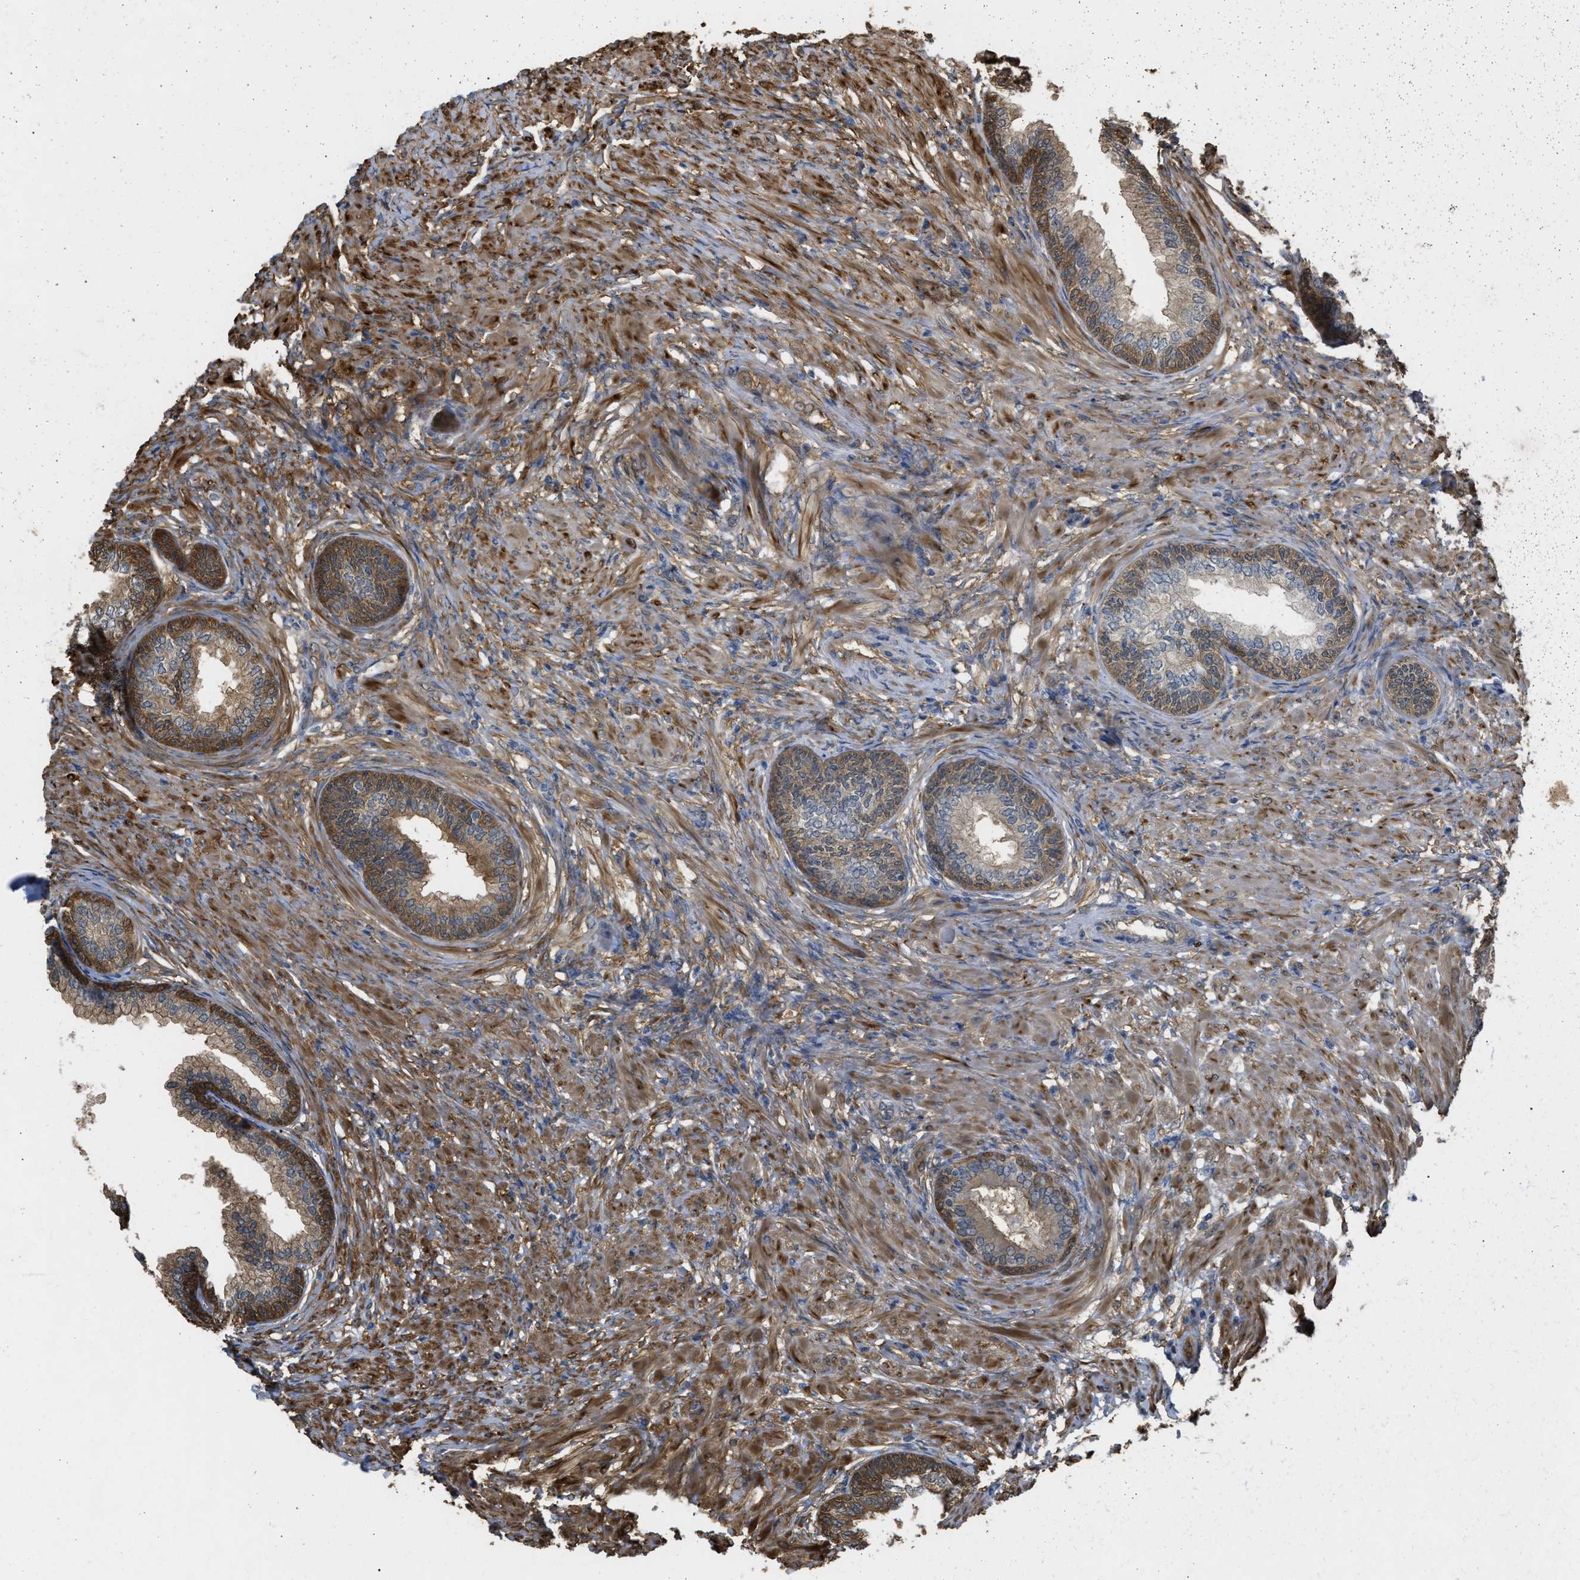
{"staining": {"intensity": "moderate", "quantity": "25%-75%", "location": "cytoplasmic/membranous"}, "tissue": "prostate", "cell_type": "Glandular cells", "image_type": "normal", "snomed": [{"axis": "morphology", "description": "Normal tissue, NOS"}, {"axis": "topography", "description": "Prostate"}], "caption": "DAB (3,3'-diaminobenzidine) immunohistochemical staining of normal human prostate exhibits moderate cytoplasmic/membranous protein expression in about 25%-75% of glandular cells.", "gene": "BAG3", "patient": {"sex": "male", "age": 76}}